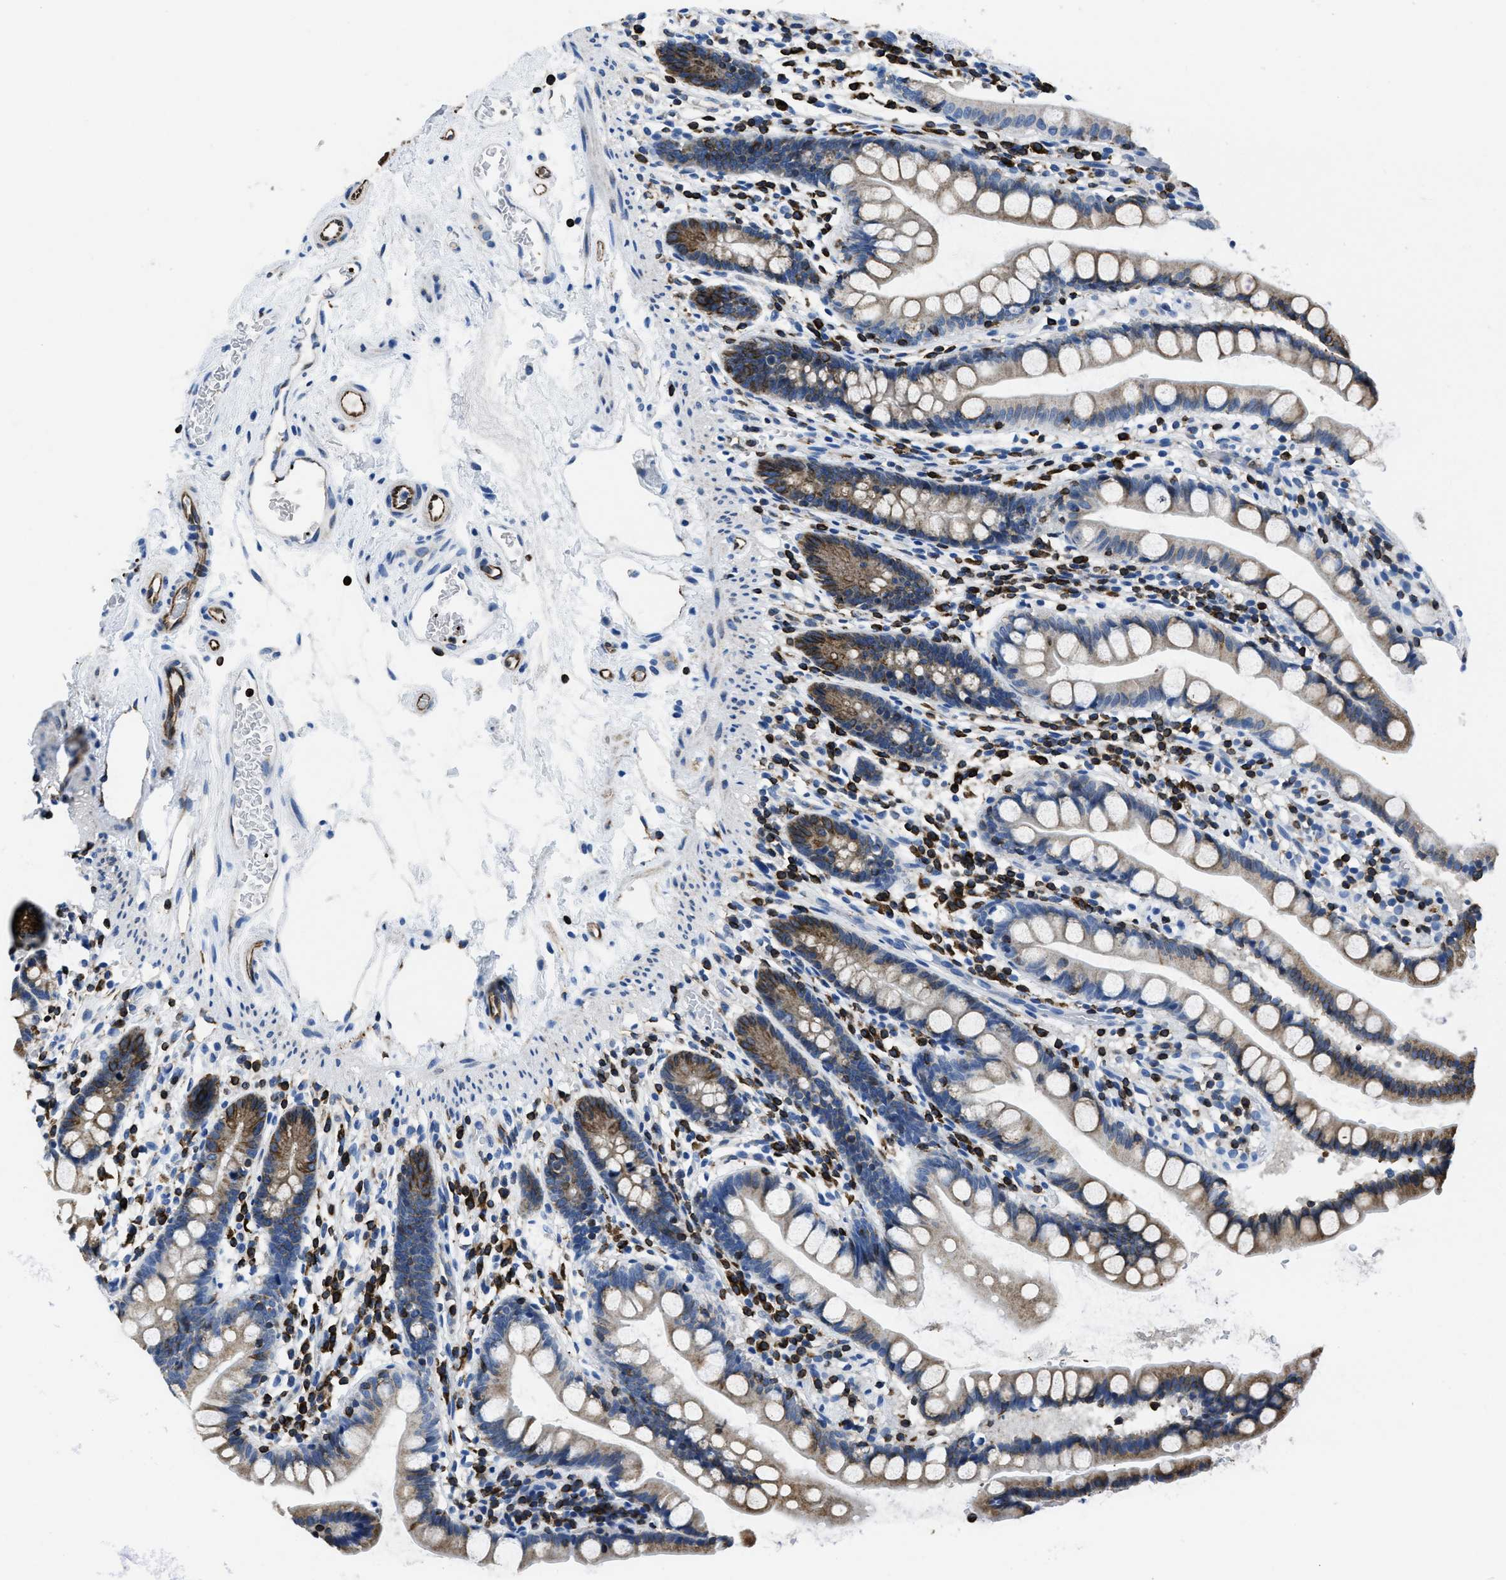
{"staining": {"intensity": "moderate", "quantity": "25%-75%", "location": "cytoplasmic/membranous"}, "tissue": "small intestine", "cell_type": "Glandular cells", "image_type": "normal", "snomed": [{"axis": "morphology", "description": "Normal tissue, NOS"}, {"axis": "topography", "description": "Small intestine"}], "caption": "Immunohistochemical staining of normal small intestine exhibits 25%-75% levels of moderate cytoplasmic/membranous protein staining in about 25%-75% of glandular cells. (DAB = brown stain, brightfield microscopy at high magnification).", "gene": "ITGA3", "patient": {"sex": "female", "age": 84}}